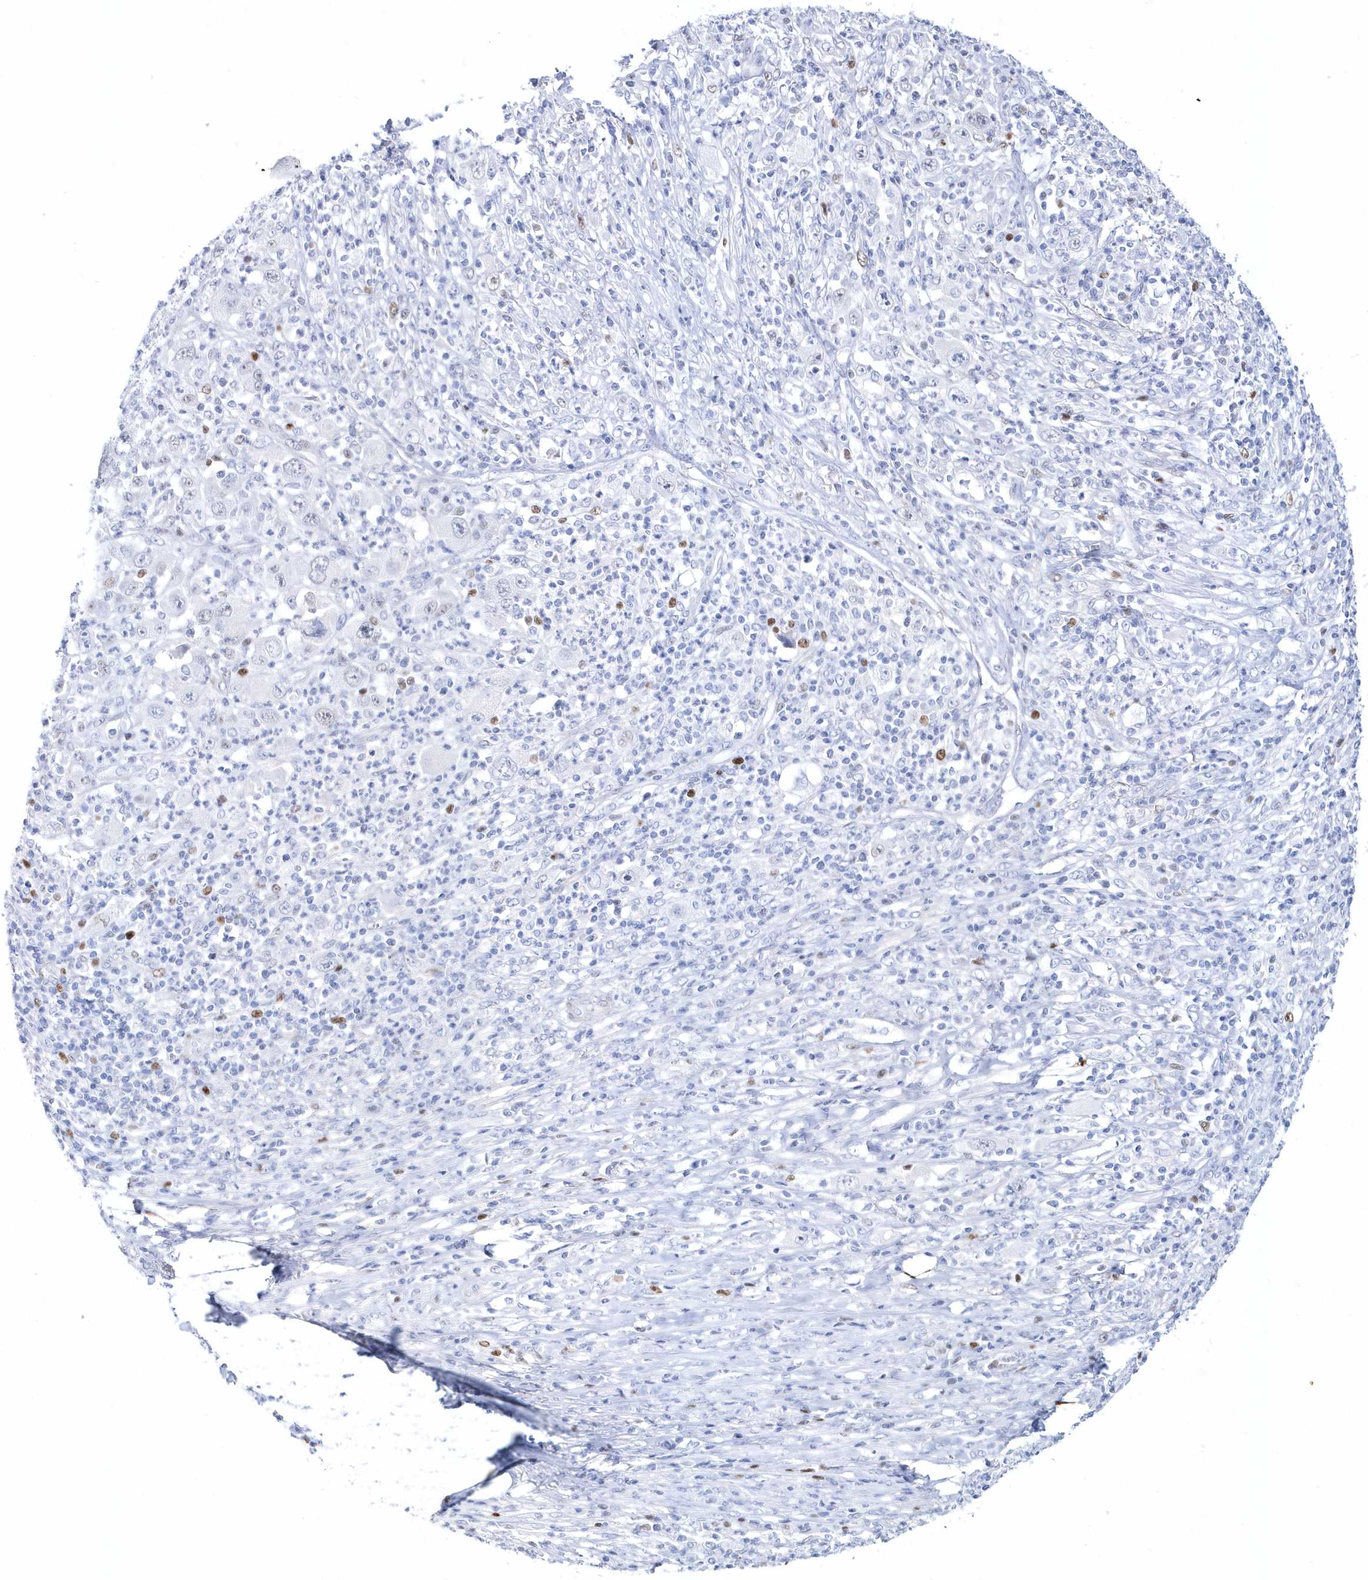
{"staining": {"intensity": "strong", "quantity": "25%-75%", "location": "nuclear"}, "tissue": "melanoma", "cell_type": "Tumor cells", "image_type": "cancer", "snomed": [{"axis": "morphology", "description": "Malignant melanoma, Metastatic site"}, {"axis": "topography", "description": "Skin"}], "caption": "Melanoma tissue exhibits strong nuclear expression in about 25%-75% of tumor cells, visualized by immunohistochemistry.", "gene": "TMCO6", "patient": {"sex": "female", "age": 56}}